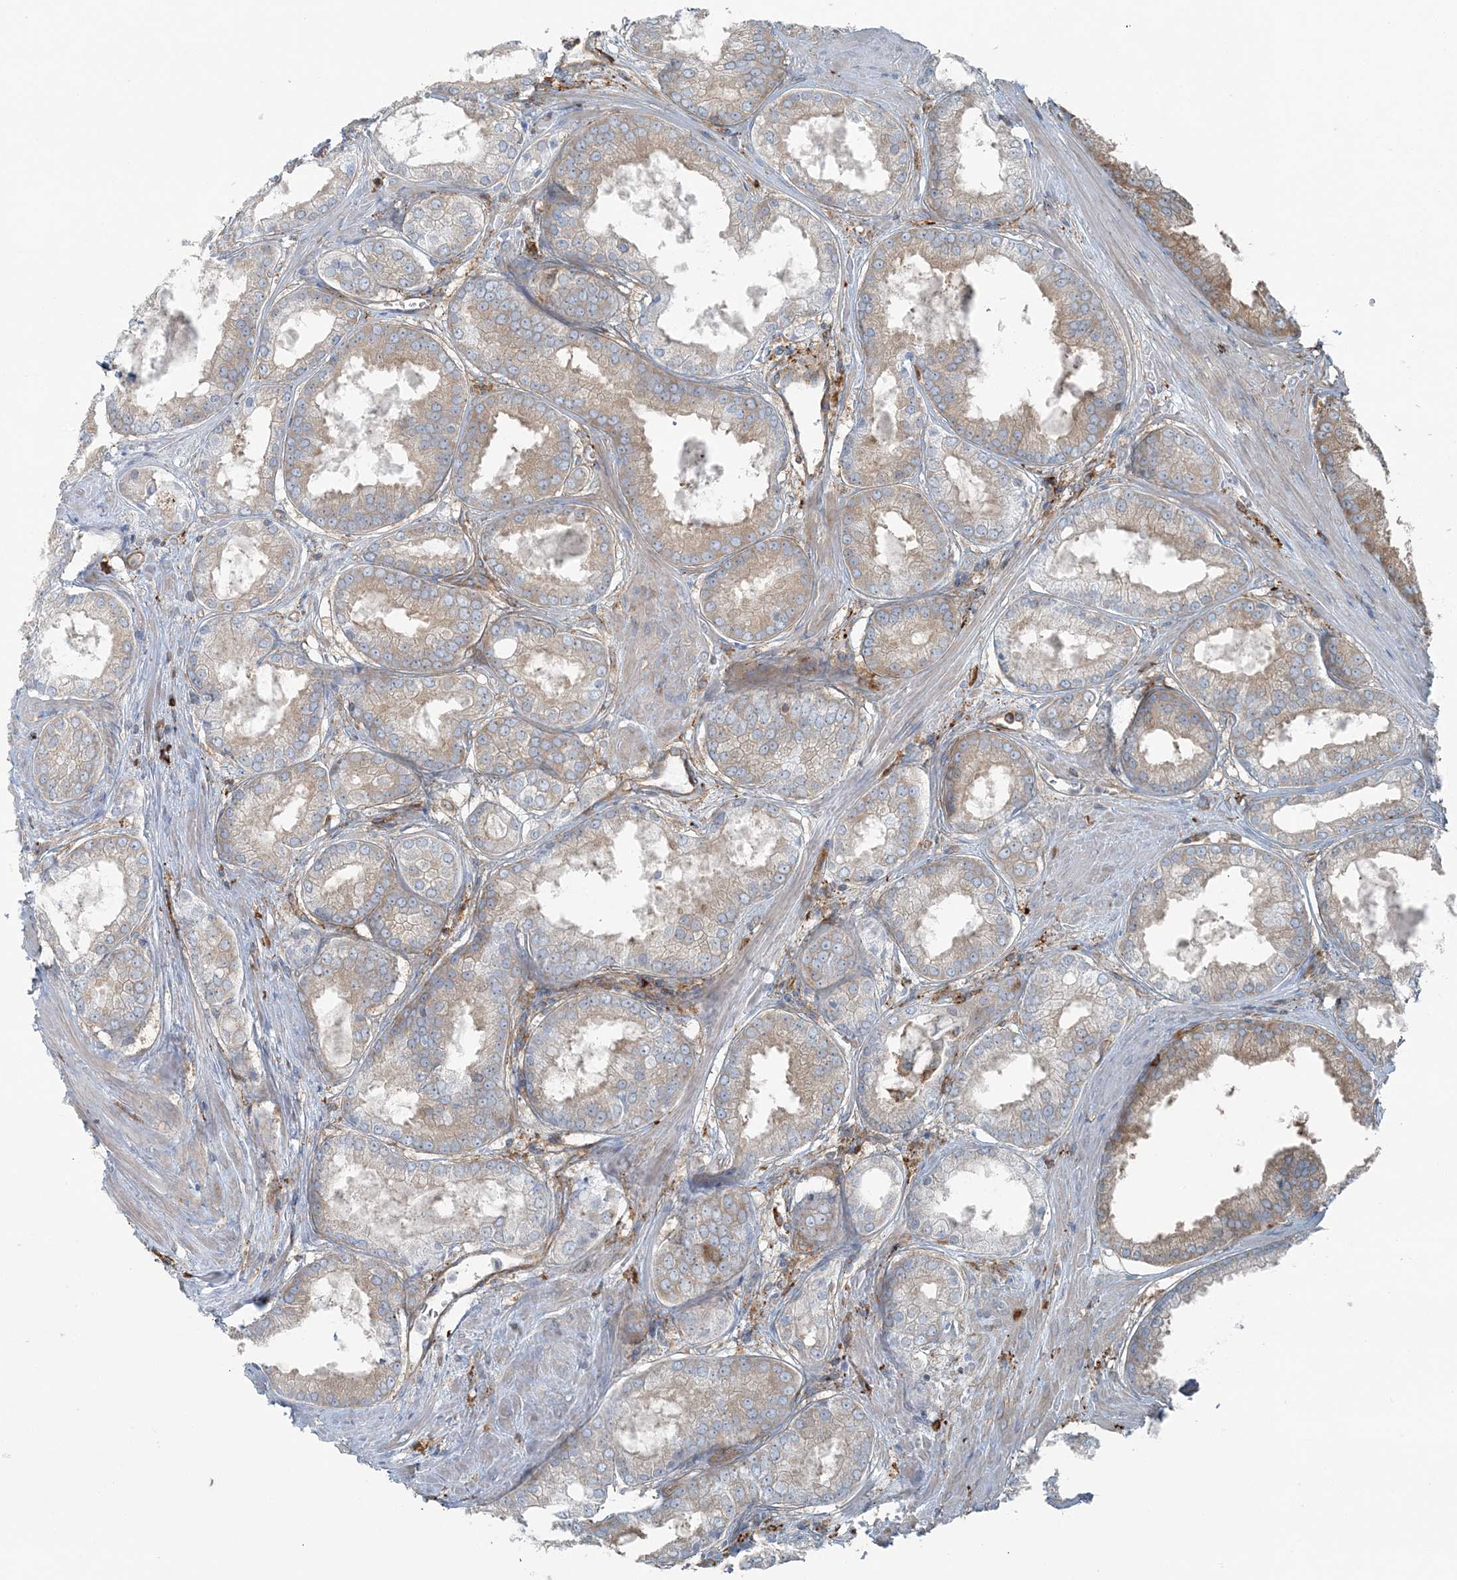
{"staining": {"intensity": "moderate", "quantity": "25%-75%", "location": "cytoplasmic/membranous"}, "tissue": "prostate cancer", "cell_type": "Tumor cells", "image_type": "cancer", "snomed": [{"axis": "morphology", "description": "Adenocarcinoma, Low grade"}, {"axis": "topography", "description": "Prostate"}], "caption": "A histopathology image of human prostate cancer (adenocarcinoma (low-grade)) stained for a protein reveals moderate cytoplasmic/membranous brown staining in tumor cells.", "gene": "SNX2", "patient": {"sex": "male", "age": 64}}